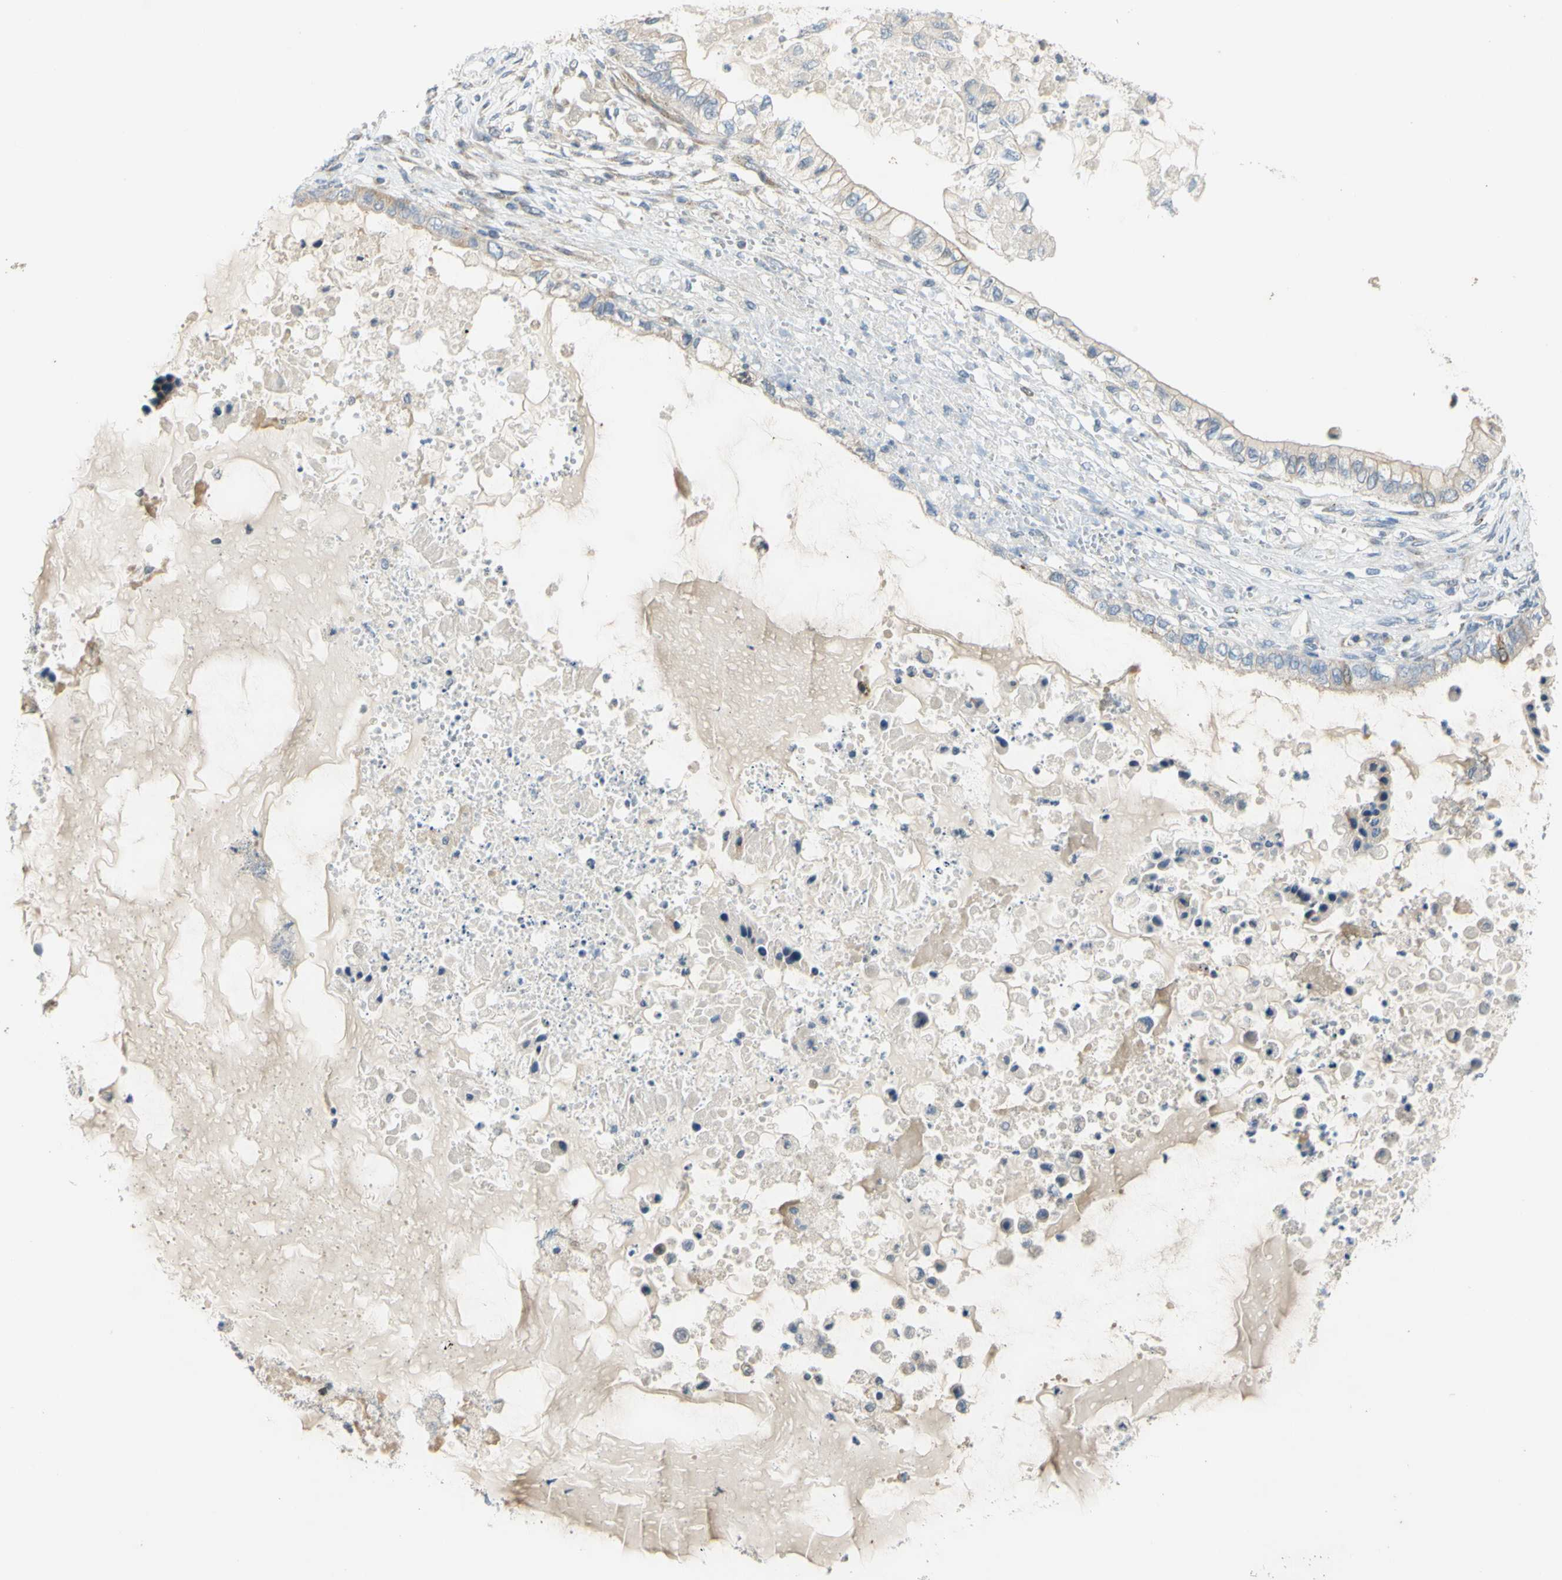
{"staining": {"intensity": "weak", "quantity": ">75%", "location": "cytoplasmic/membranous"}, "tissue": "ovarian cancer", "cell_type": "Tumor cells", "image_type": "cancer", "snomed": [{"axis": "morphology", "description": "Cystadenocarcinoma, mucinous, NOS"}, {"axis": "topography", "description": "Ovary"}], "caption": "Protein staining by immunohistochemistry displays weak cytoplasmic/membranous staining in about >75% of tumor cells in mucinous cystadenocarcinoma (ovarian).", "gene": "CCNB2", "patient": {"sex": "female", "age": 80}}